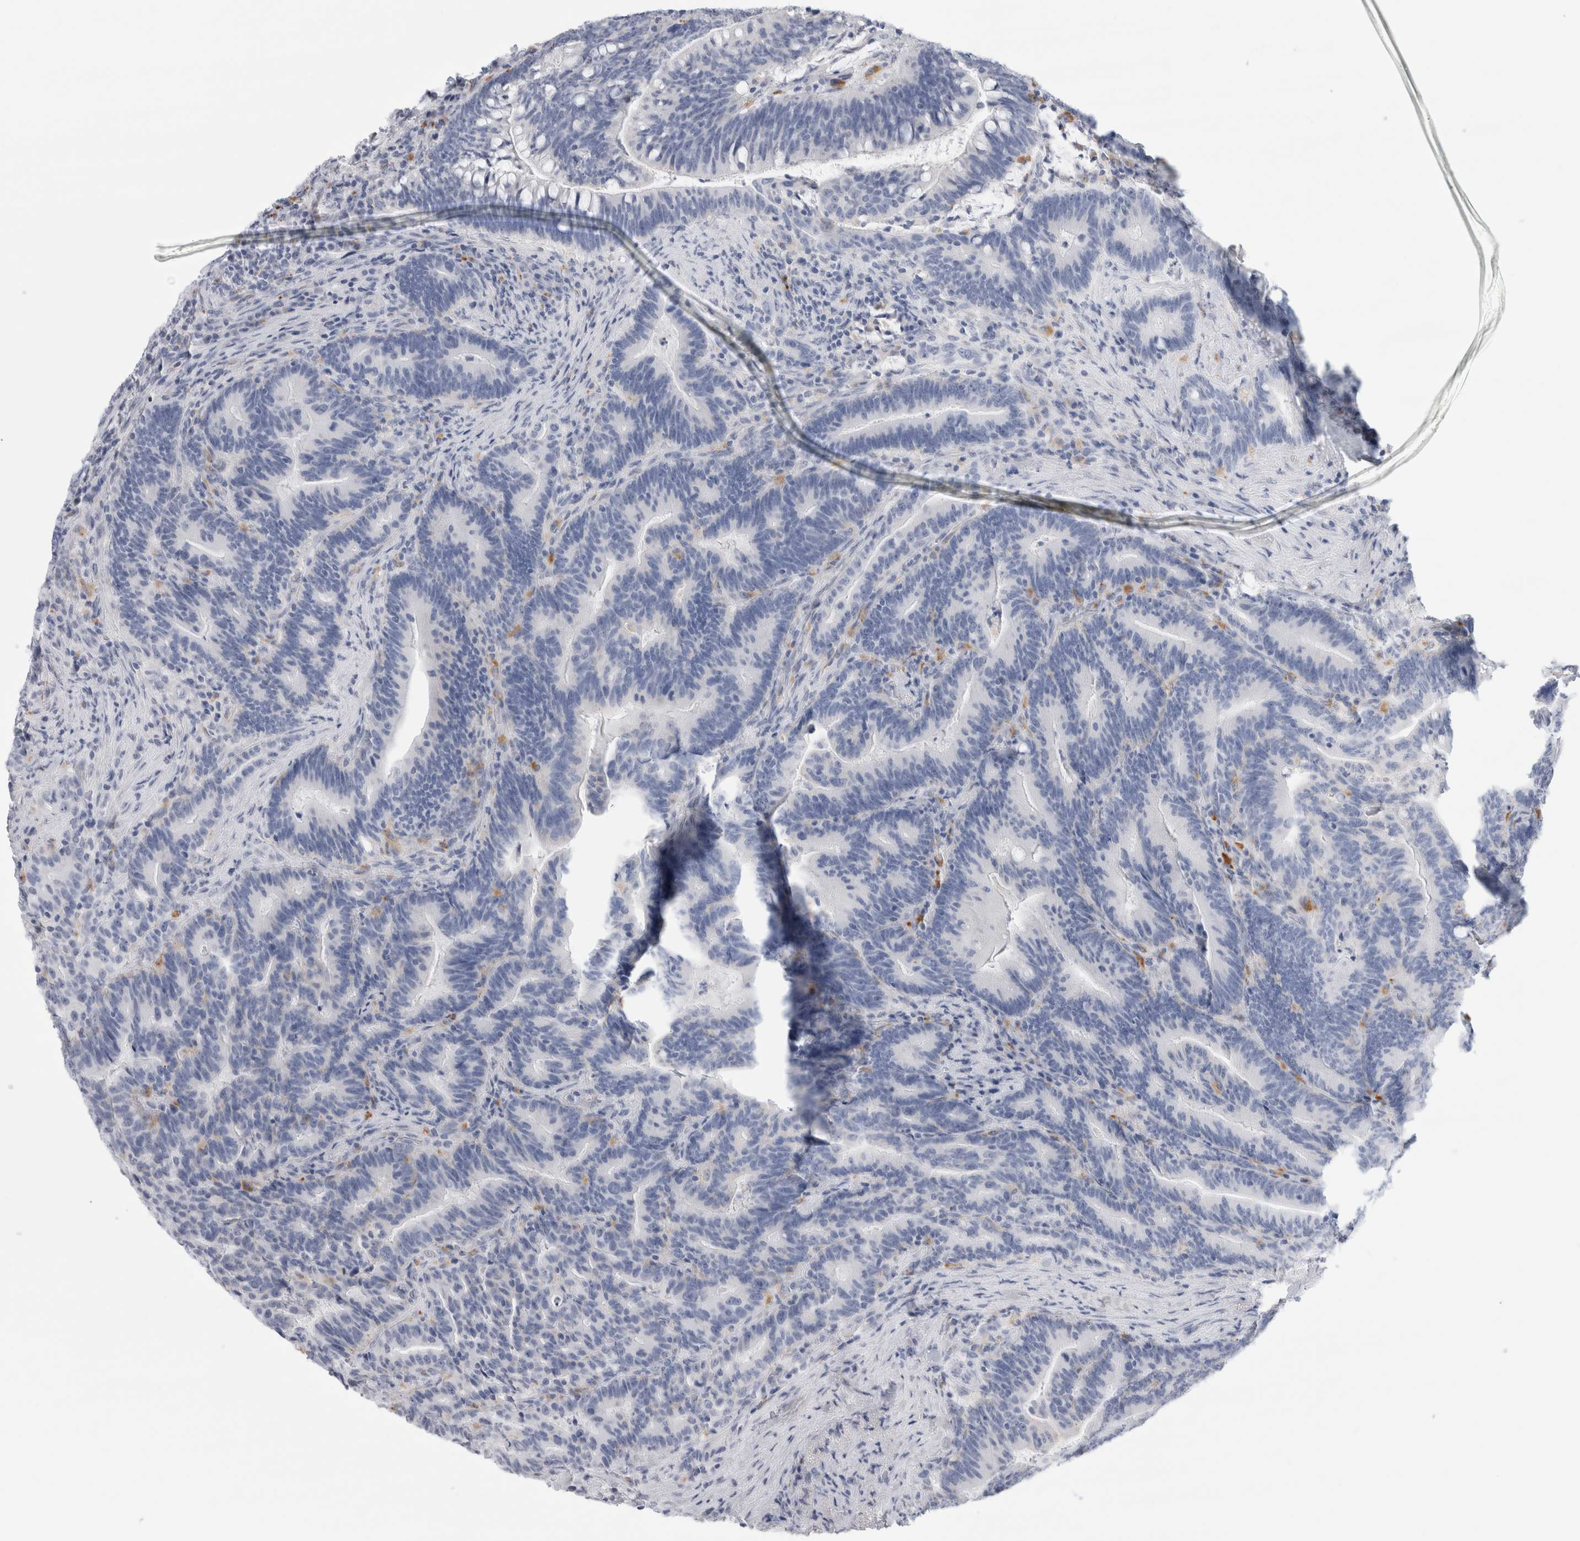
{"staining": {"intensity": "negative", "quantity": "none", "location": "none"}, "tissue": "colorectal cancer", "cell_type": "Tumor cells", "image_type": "cancer", "snomed": [{"axis": "morphology", "description": "Adenocarcinoma, NOS"}, {"axis": "topography", "description": "Colon"}], "caption": "The image exhibits no significant staining in tumor cells of adenocarcinoma (colorectal).", "gene": "ANKMY1", "patient": {"sex": "female", "age": 66}}